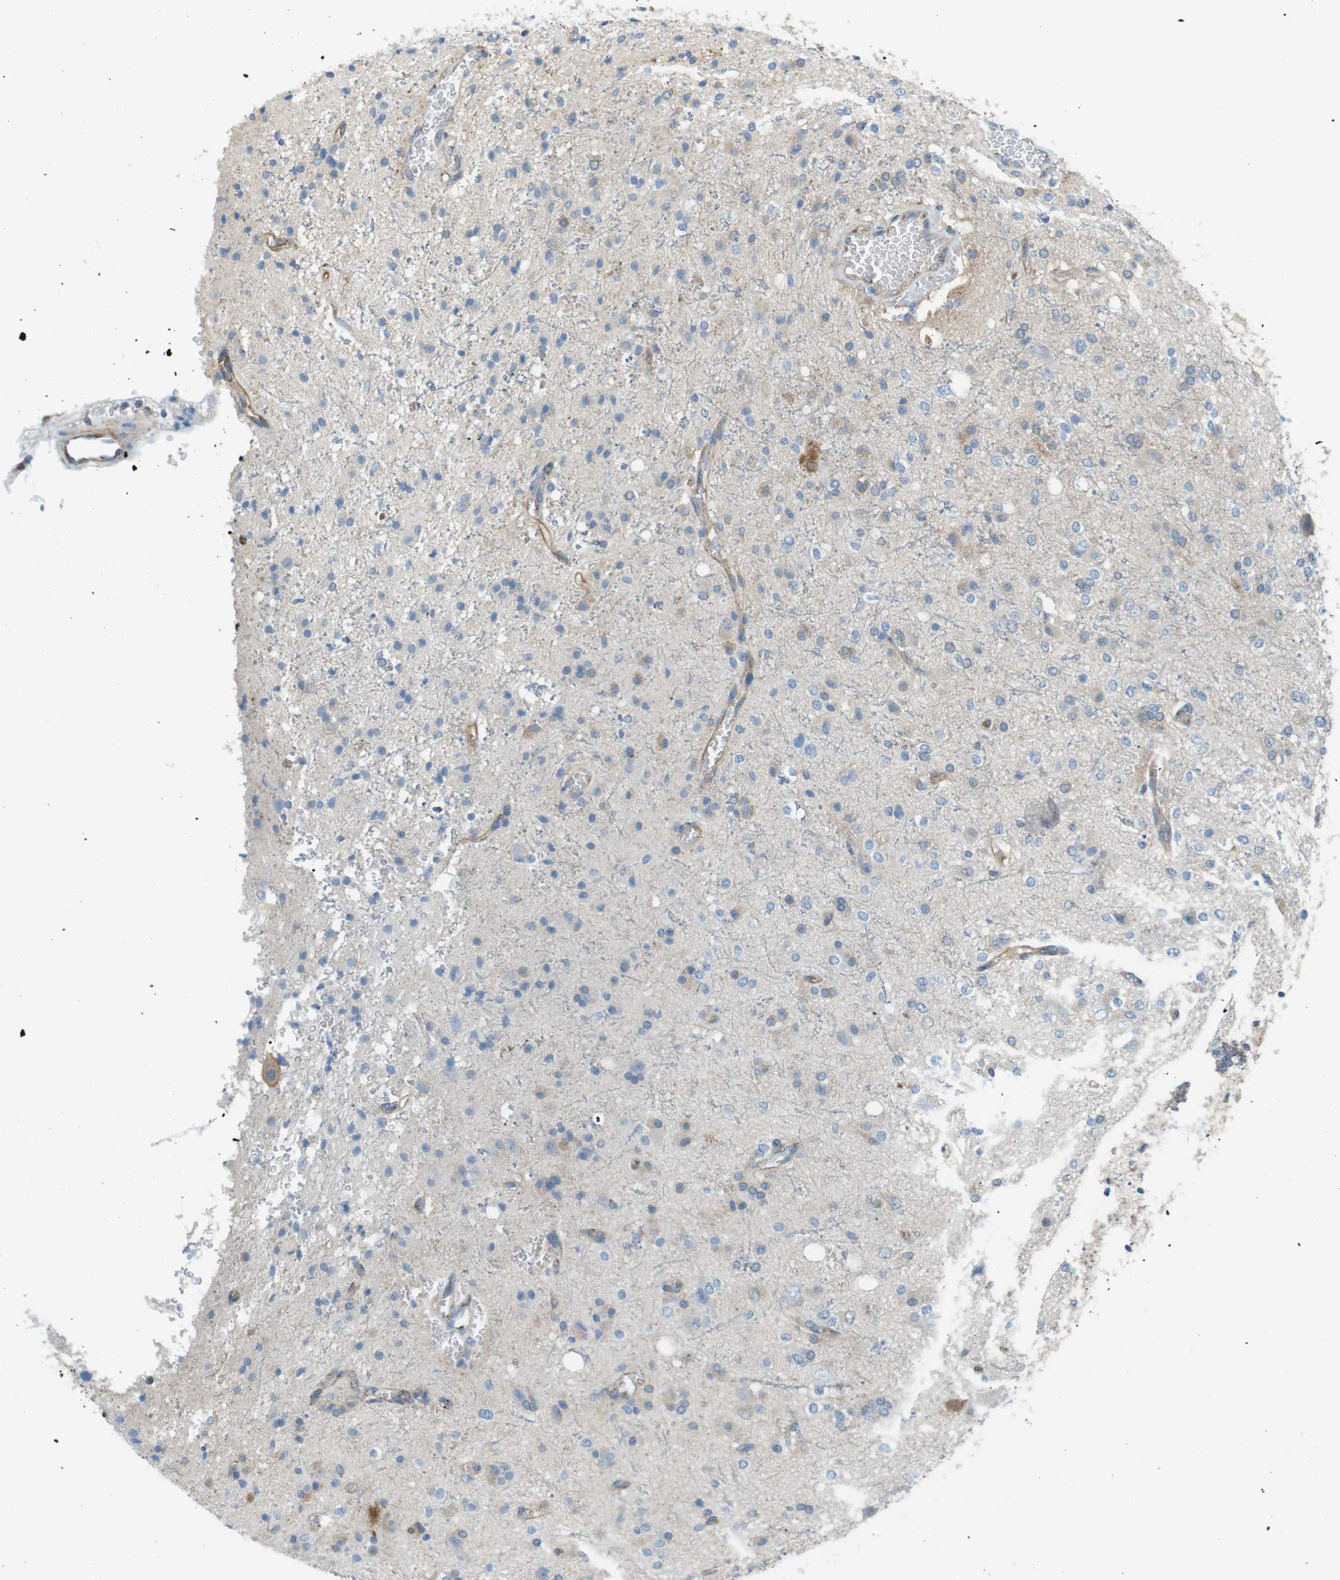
{"staining": {"intensity": "weak", "quantity": "<25%", "location": "cytoplasmic/membranous"}, "tissue": "glioma", "cell_type": "Tumor cells", "image_type": "cancer", "snomed": [{"axis": "morphology", "description": "Glioma, malignant, High grade"}, {"axis": "topography", "description": "Brain"}], "caption": "Protein analysis of high-grade glioma (malignant) displays no significant expression in tumor cells.", "gene": "PEPD", "patient": {"sex": "male", "age": 47}}